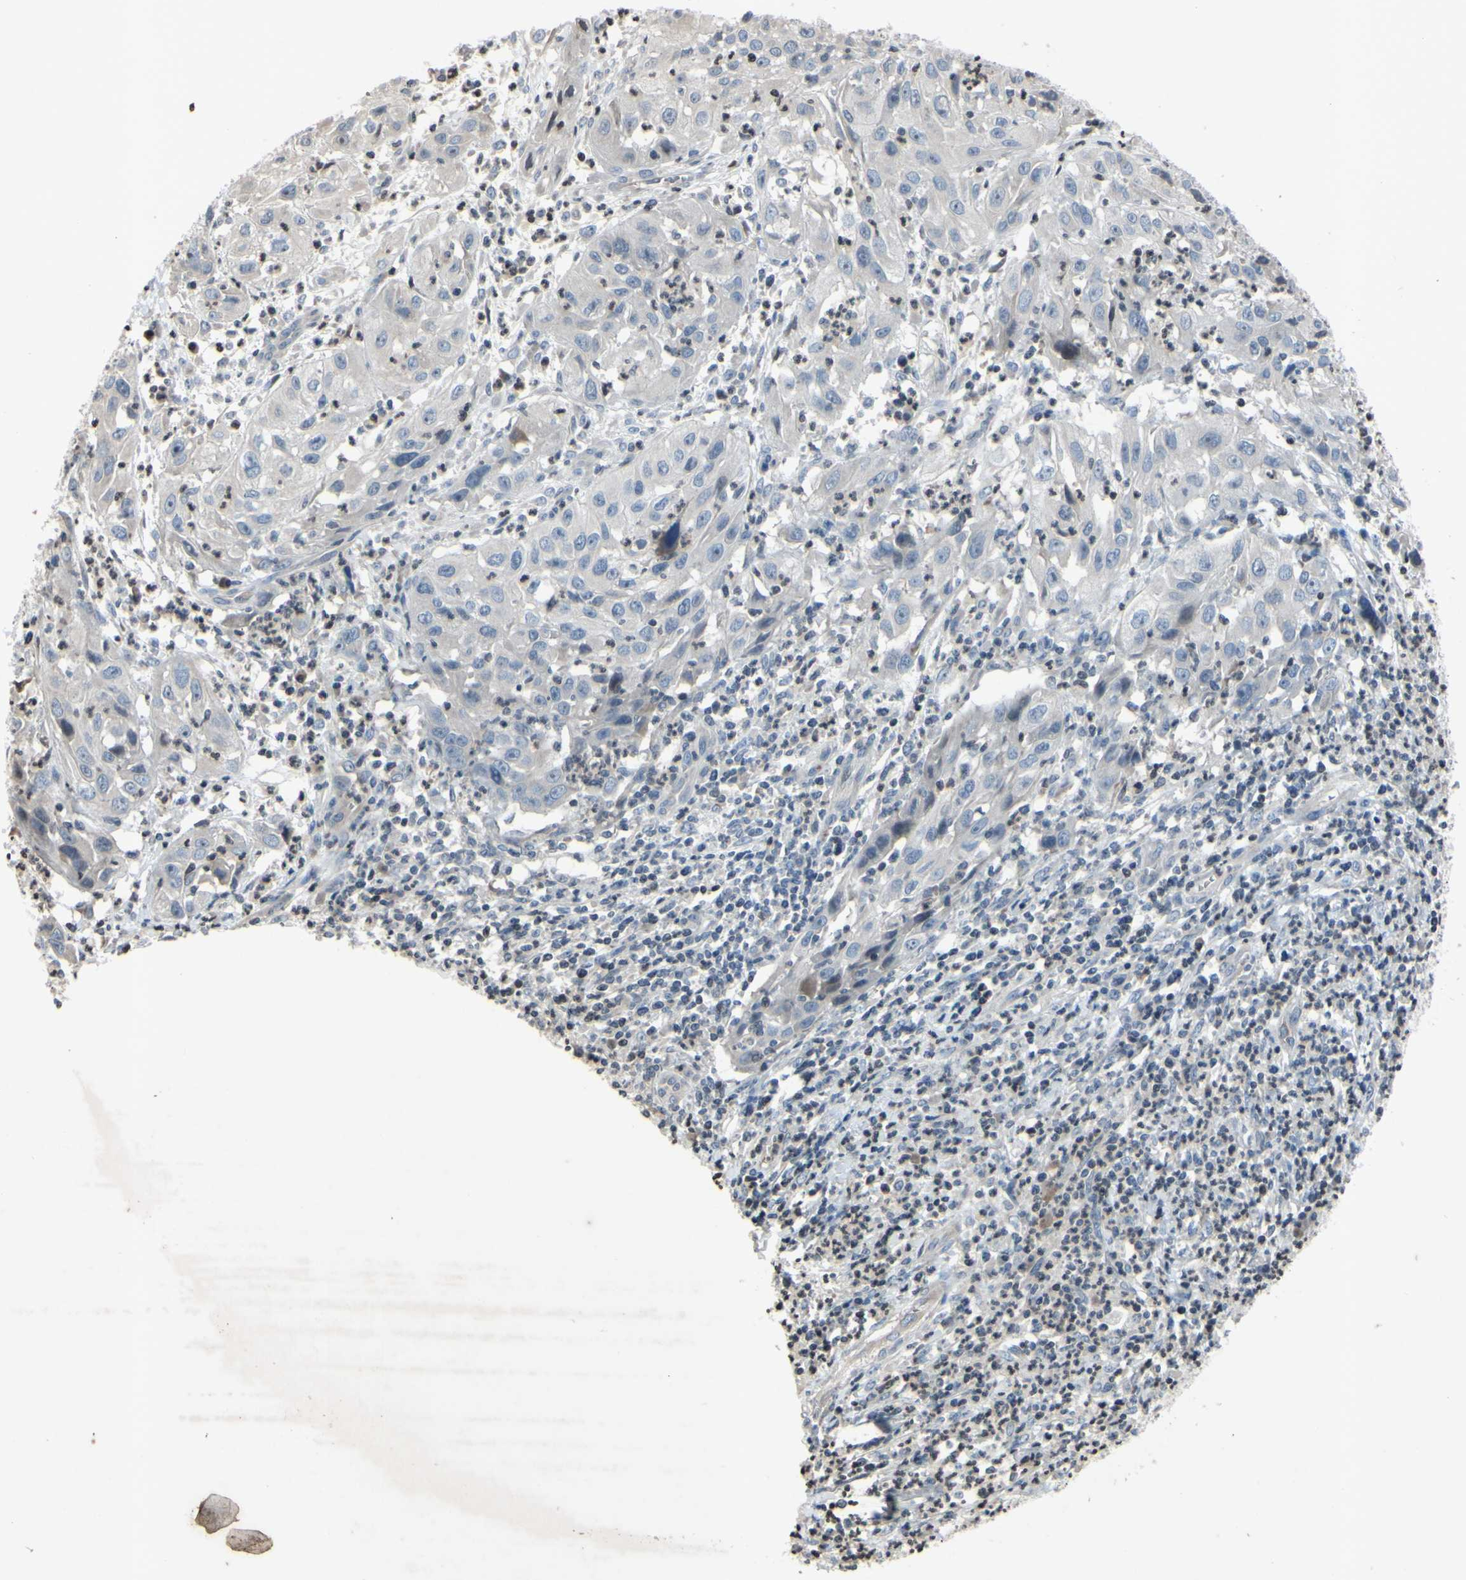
{"staining": {"intensity": "negative", "quantity": "none", "location": "none"}, "tissue": "cervical cancer", "cell_type": "Tumor cells", "image_type": "cancer", "snomed": [{"axis": "morphology", "description": "Squamous cell carcinoma, NOS"}, {"axis": "topography", "description": "Cervix"}], "caption": "The histopathology image reveals no significant staining in tumor cells of cervical squamous cell carcinoma.", "gene": "ARG1", "patient": {"sex": "female", "age": 32}}